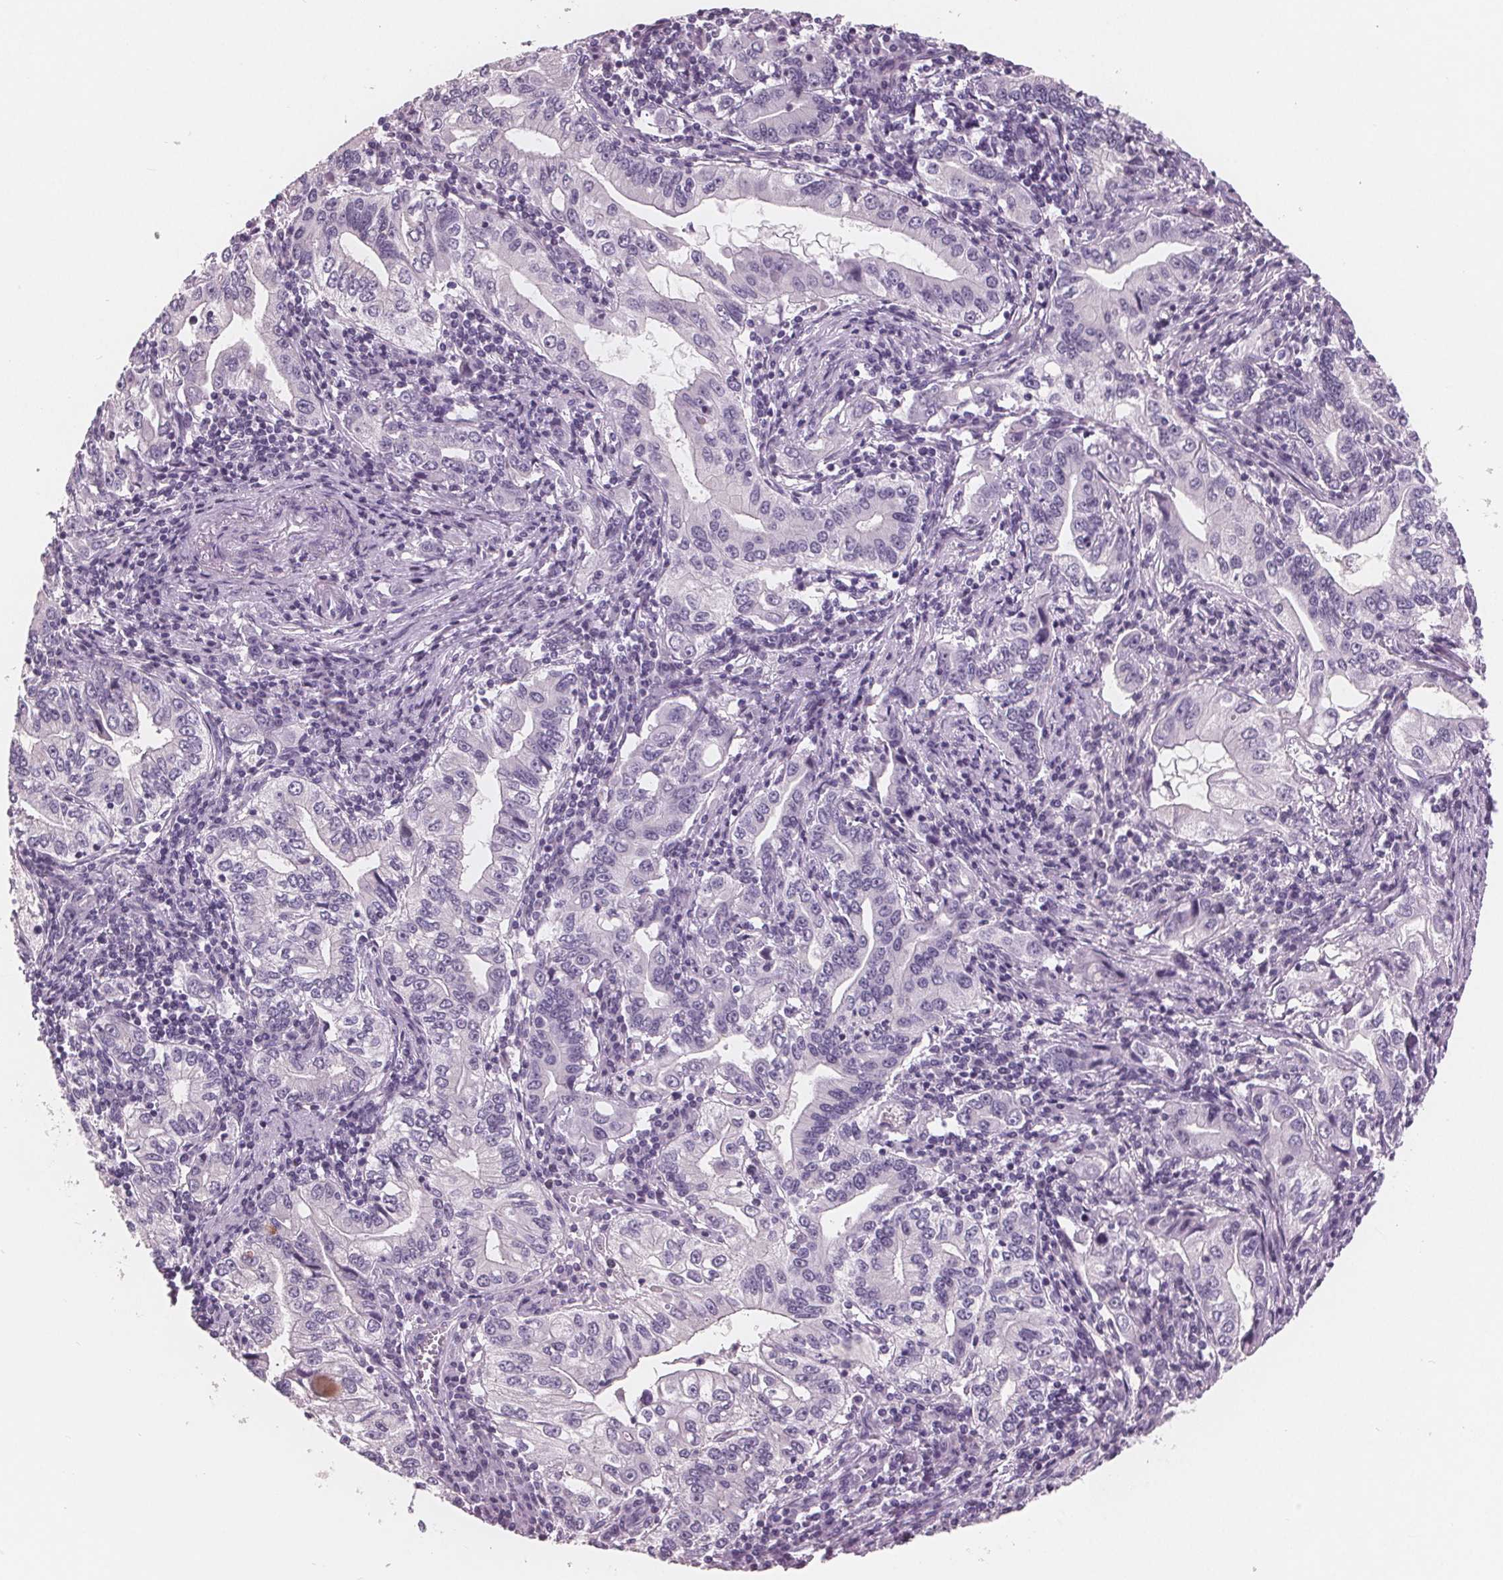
{"staining": {"intensity": "negative", "quantity": "none", "location": "none"}, "tissue": "stomach cancer", "cell_type": "Tumor cells", "image_type": "cancer", "snomed": [{"axis": "morphology", "description": "Adenocarcinoma, NOS"}, {"axis": "topography", "description": "Stomach, lower"}], "caption": "A high-resolution photomicrograph shows immunohistochemistry (IHC) staining of adenocarcinoma (stomach), which displays no significant positivity in tumor cells.", "gene": "AMBP", "patient": {"sex": "female", "age": 72}}